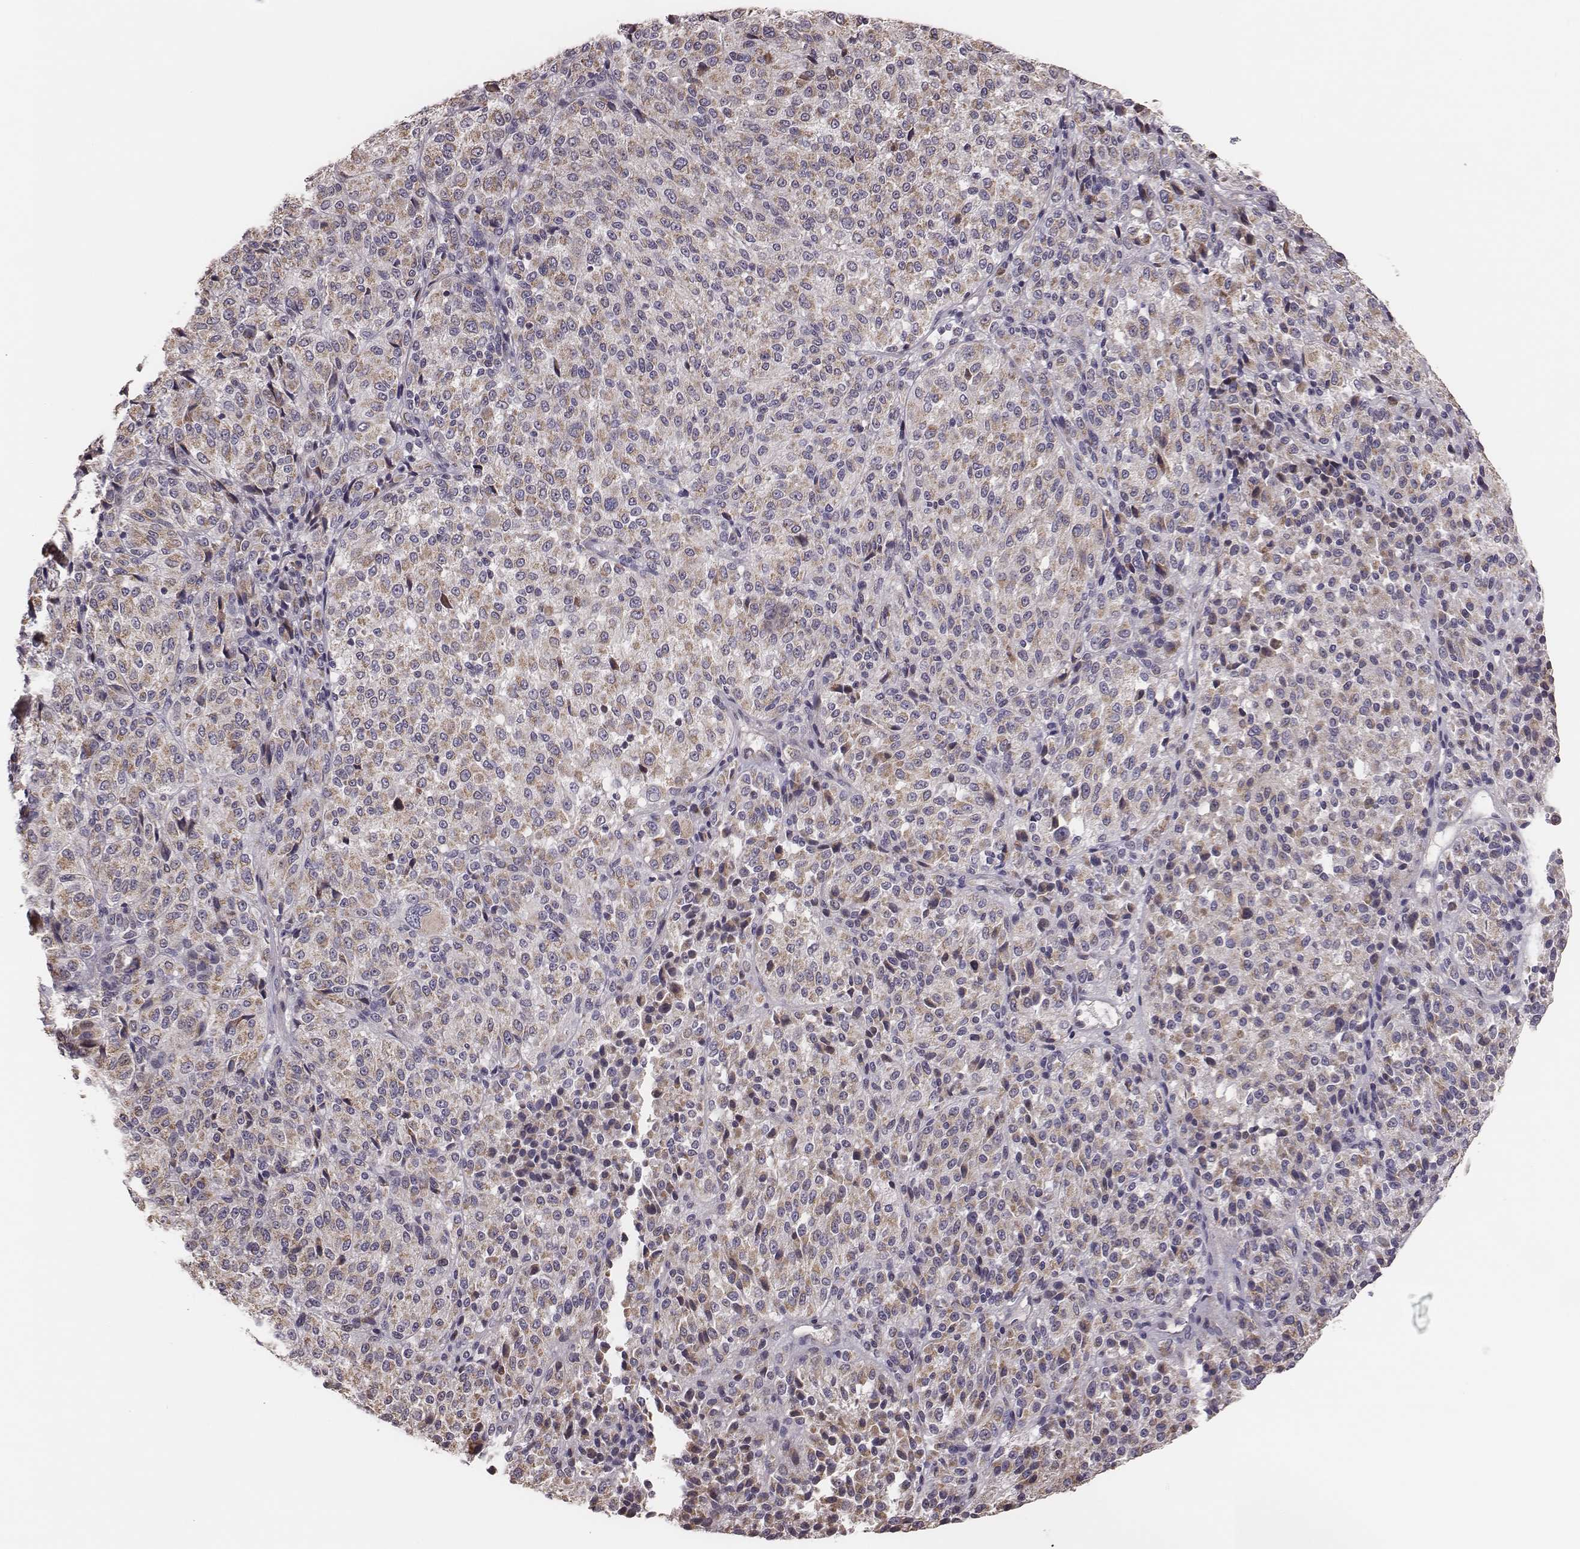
{"staining": {"intensity": "weak", "quantity": "25%-75%", "location": "cytoplasmic/membranous"}, "tissue": "melanoma", "cell_type": "Tumor cells", "image_type": "cancer", "snomed": [{"axis": "morphology", "description": "Malignant melanoma, Metastatic site"}, {"axis": "topography", "description": "Brain"}], "caption": "Immunohistochemical staining of human melanoma shows weak cytoplasmic/membranous protein staining in about 25%-75% of tumor cells.", "gene": "HAVCR1", "patient": {"sex": "female", "age": 56}}